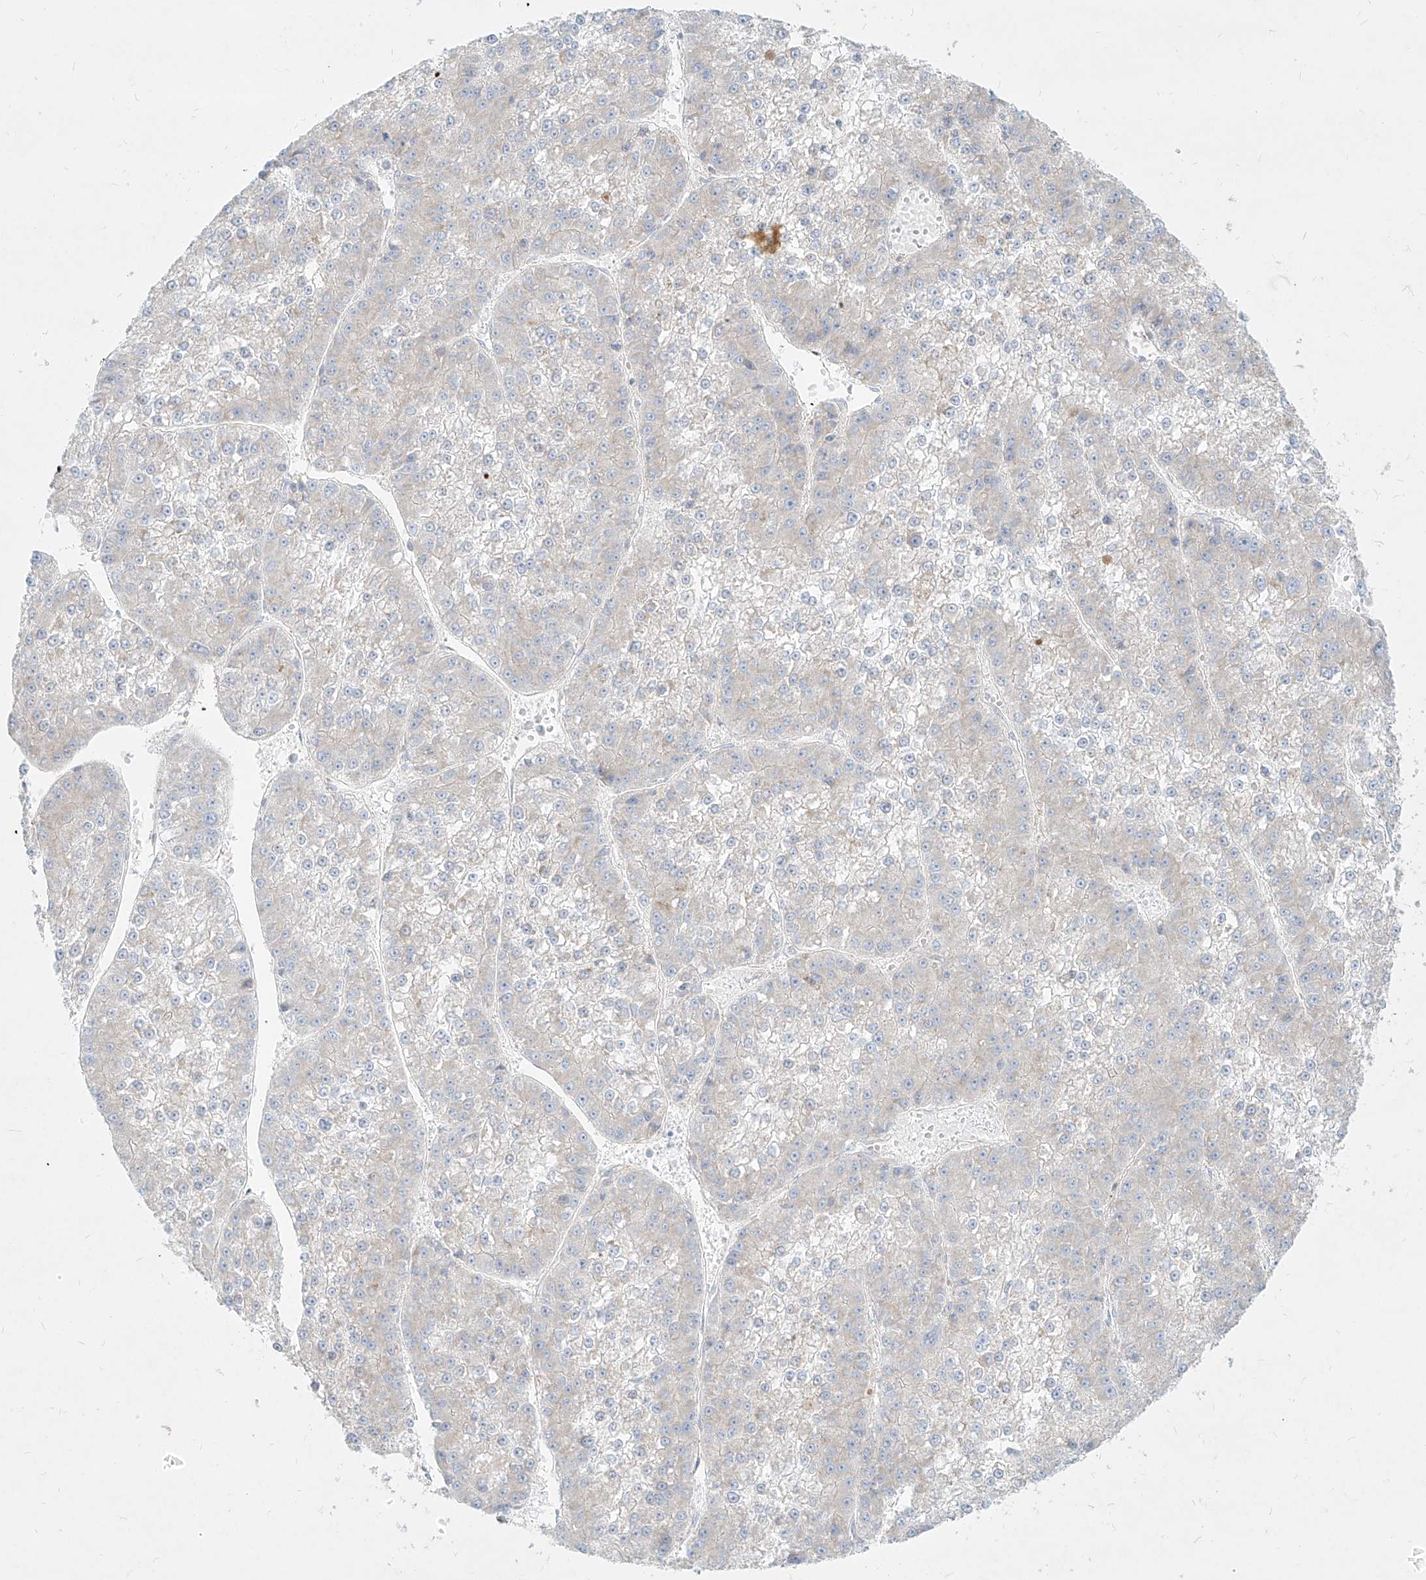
{"staining": {"intensity": "negative", "quantity": "none", "location": "none"}, "tissue": "liver cancer", "cell_type": "Tumor cells", "image_type": "cancer", "snomed": [{"axis": "morphology", "description": "Carcinoma, Hepatocellular, NOS"}, {"axis": "topography", "description": "Liver"}], "caption": "This is an immunohistochemistry histopathology image of liver cancer. There is no staining in tumor cells.", "gene": "MTX2", "patient": {"sex": "female", "age": 73}}